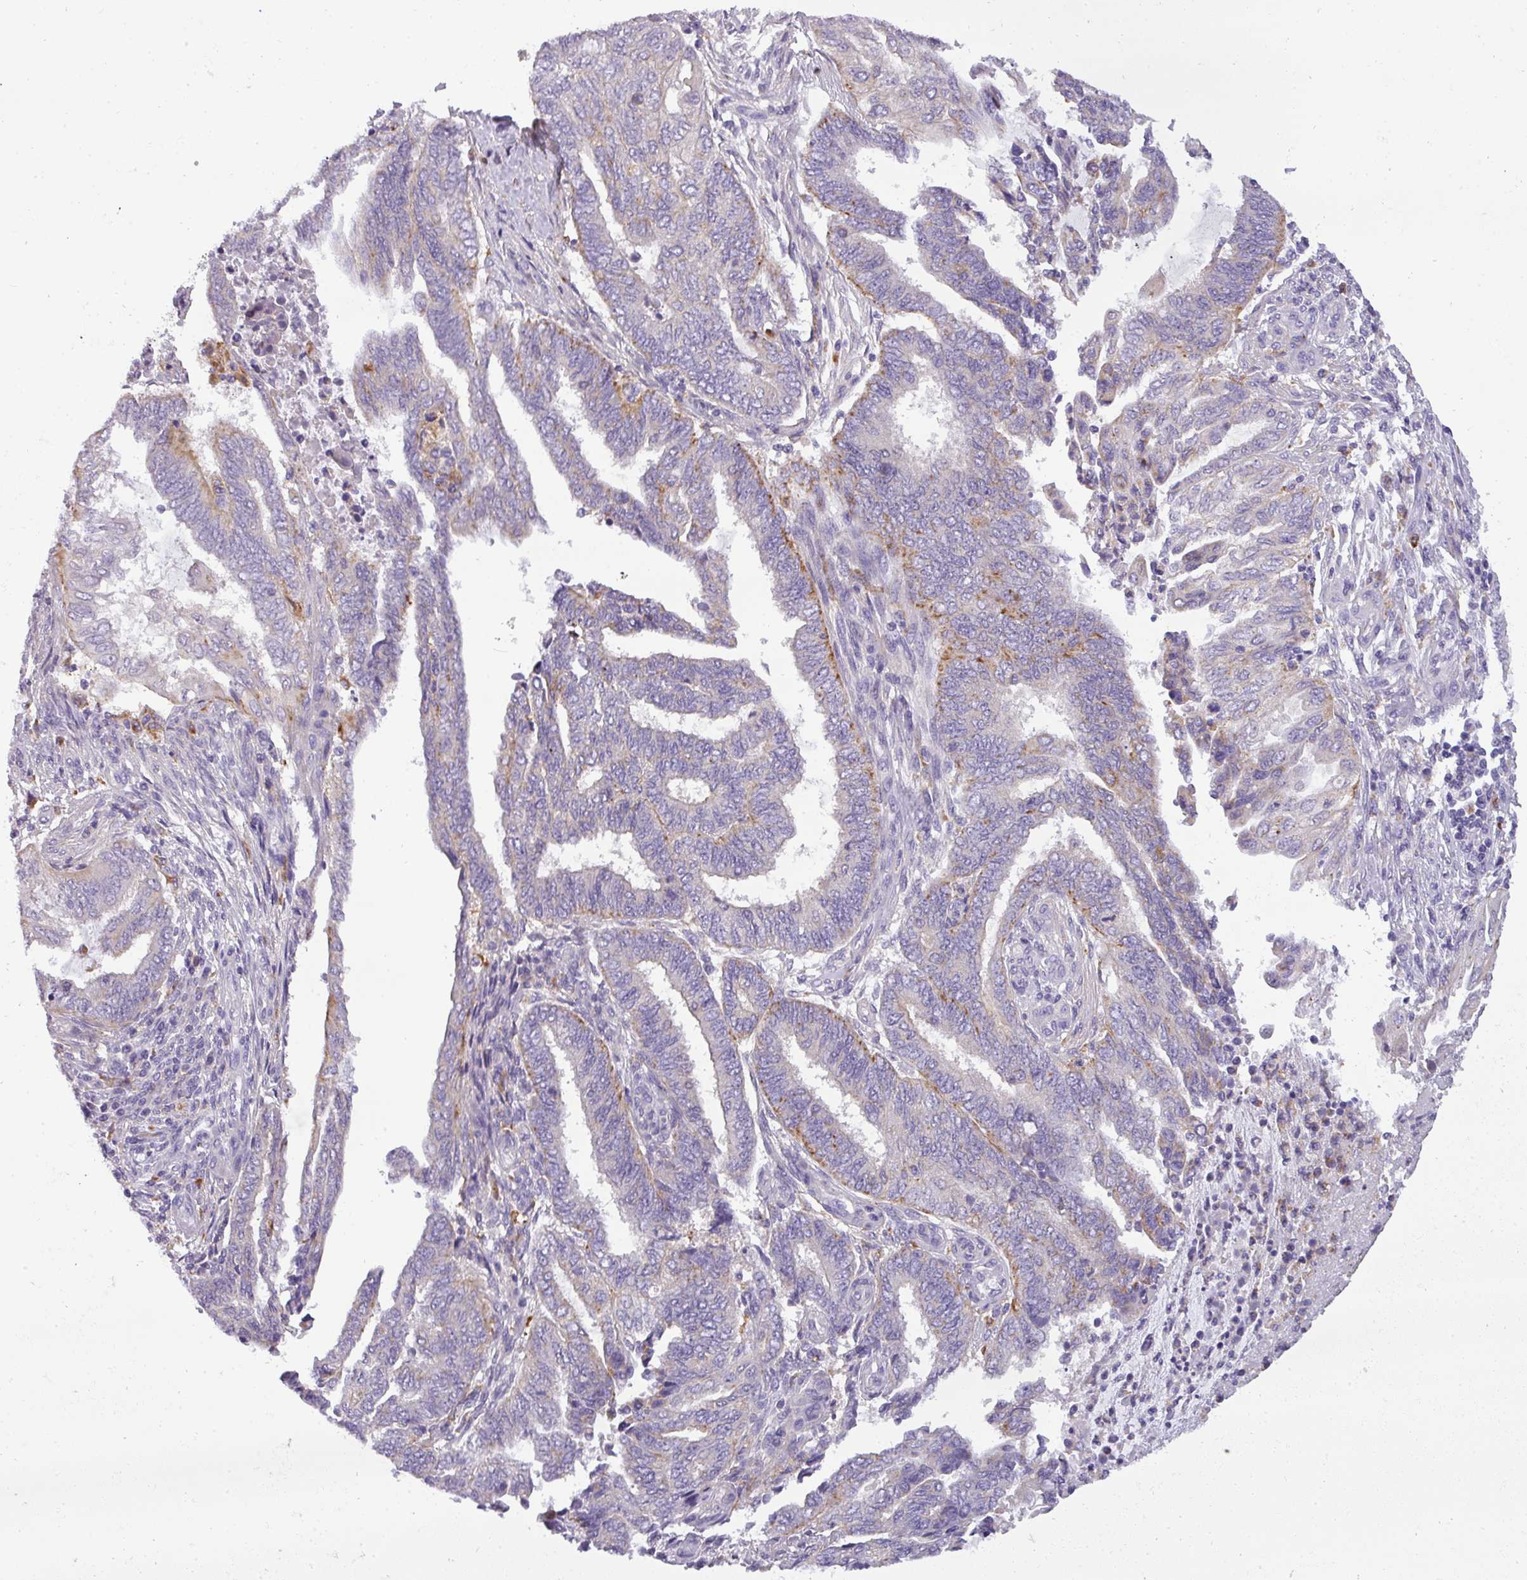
{"staining": {"intensity": "moderate", "quantity": "<25%", "location": "cytoplasmic/membranous"}, "tissue": "endometrial cancer", "cell_type": "Tumor cells", "image_type": "cancer", "snomed": [{"axis": "morphology", "description": "Adenocarcinoma, NOS"}, {"axis": "topography", "description": "Uterus"}, {"axis": "topography", "description": "Endometrium"}], "caption": "Protein staining displays moderate cytoplasmic/membranous positivity in about <25% of tumor cells in adenocarcinoma (endometrial).", "gene": "ATP6V1D", "patient": {"sex": "female", "age": 70}}